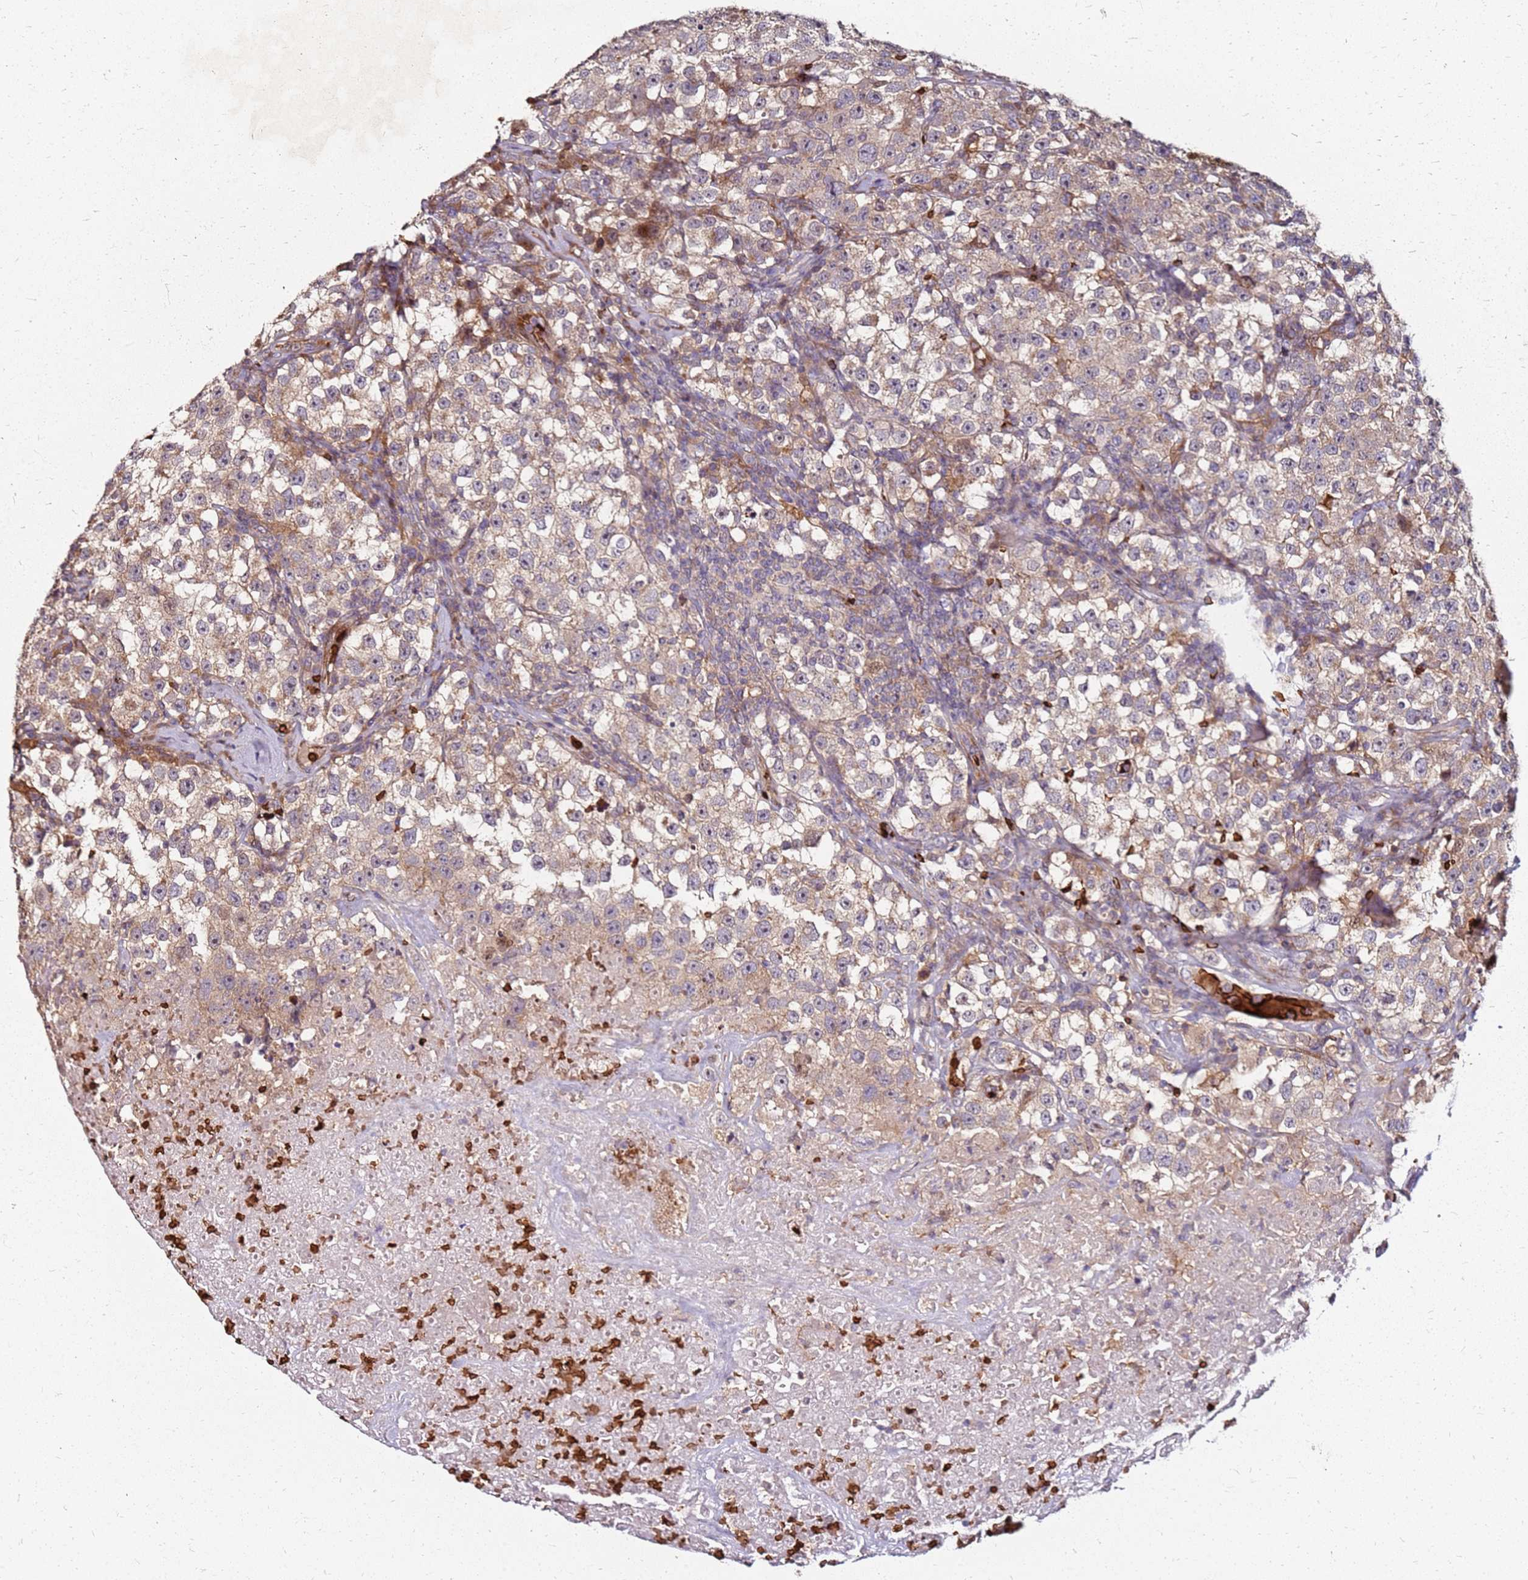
{"staining": {"intensity": "weak", "quantity": "<25%", "location": "cytoplasmic/membranous"}, "tissue": "testis cancer", "cell_type": "Tumor cells", "image_type": "cancer", "snomed": [{"axis": "morphology", "description": "Seminoma, NOS"}, {"axis": "topography", "description": "Testis"}], "caption": "IHC histopathology image of neoplastic tissue: human testis cancer (seminoma) stained with DAB demonstrates no significant protein expression in tumor cells. The staining was performed using DAB (3,3'-diaminobenzidine) to visualize the protein expression in brown, while the nuclei were stained in blue with hematoxylin (Magnification: 20x).", "gene": "RNF11", "patient": {"sex": "male", "age": 22}}